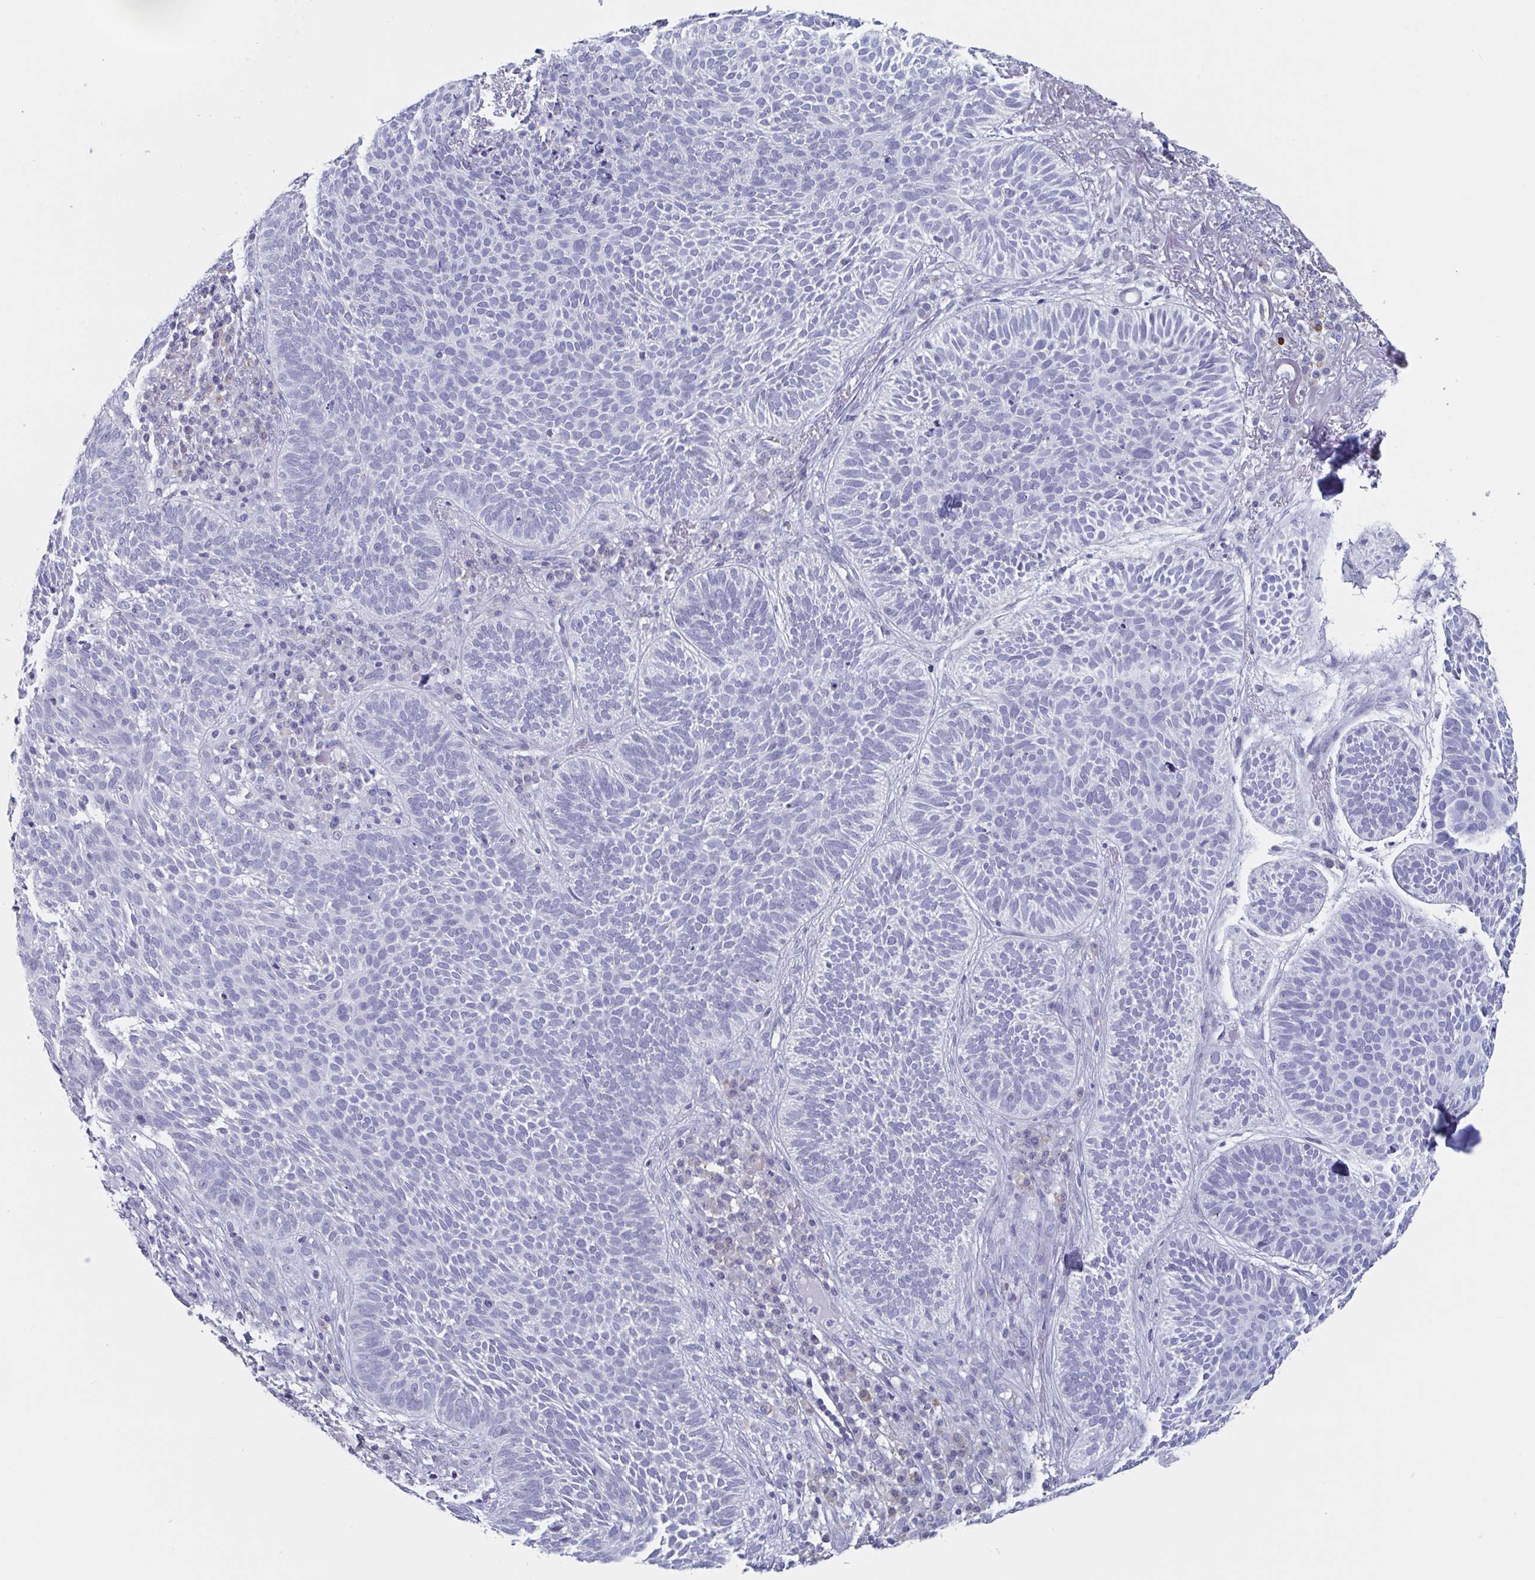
{"staining": {"intensity": "negative", "quantity": "none", "location": "none"}, "tissue": "skin cancer", "cell_type": "Tumor cells", "image_type": "cancer", "snomed": [{"axis": "morphology", "description": "Basal cell carcinoma"}, {"axis": "topography", "description": "Skin"}, {"axis": "topography", "description": "Skin of face"}], "caption": "This is an immunohistochemistry micrograph of skin basal cell carcinoma. There is no staining in tumor cells.", "gene": "DPEP3", "patient": {"sex": "female", "age": 82}}